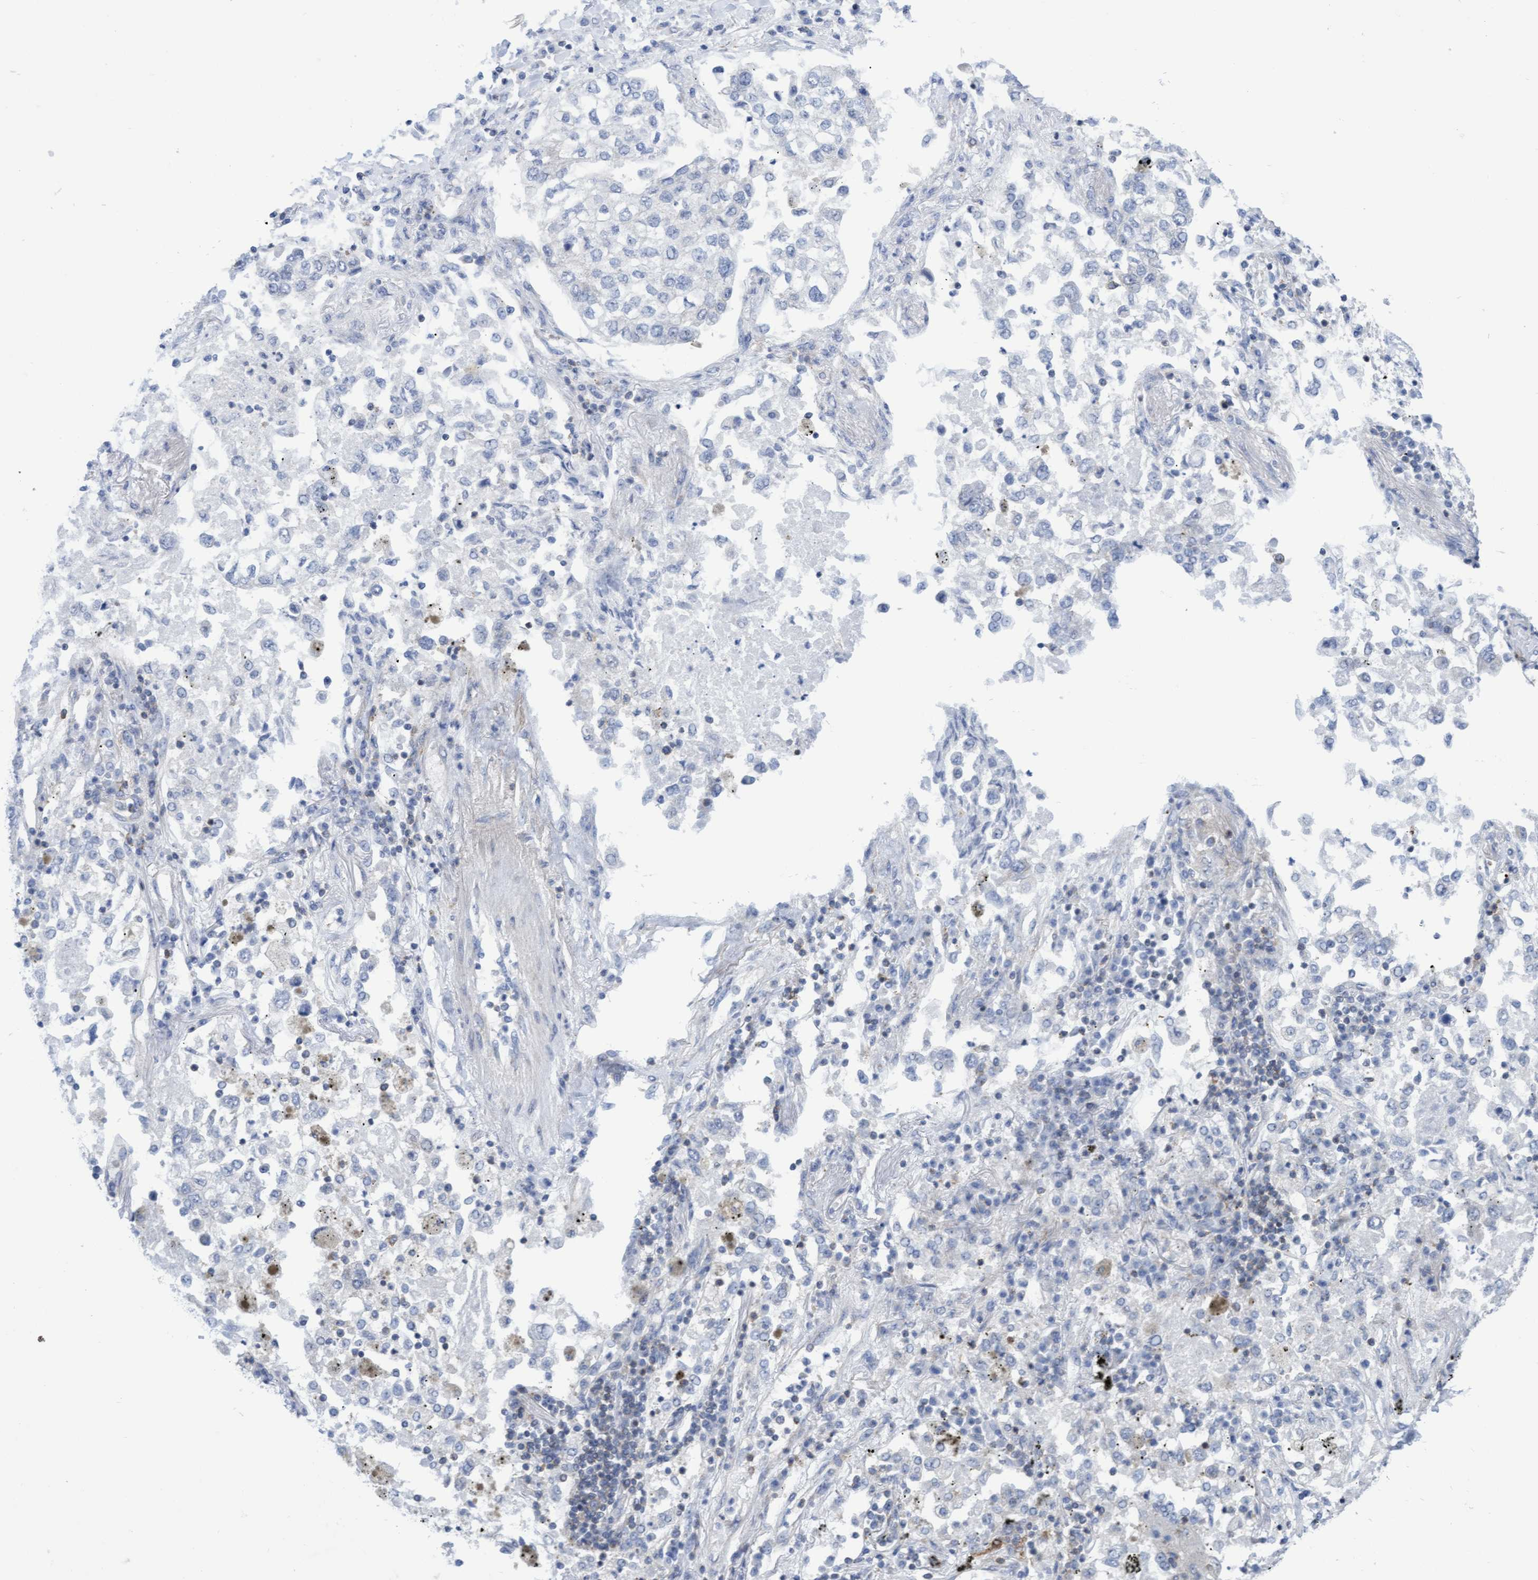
{"staining": {"intensity": "negative", "quantity": "none", "location": "none"}, "tissue": "lung cancer", "cell_type": "Tumor cells", "image_type": "cancer", "snomed": [{"axis": "morphology", "description": "Inflammation, NOS"}, {"axis": "morphology", "description": "Adenocarcinoma, NOS"}, {"axis": "topography", "description": "Lung"}], "caption": "Immunohistochemistry (IHC) image of neoplastic tissue: adenocarcinoma (lung) stained with DAB (3,3'-diaminobenzidine) reveals no significant protein expression in tumor cells.", "gene": "FNBP1", "patient": {"sex": "male", "age": 63}}